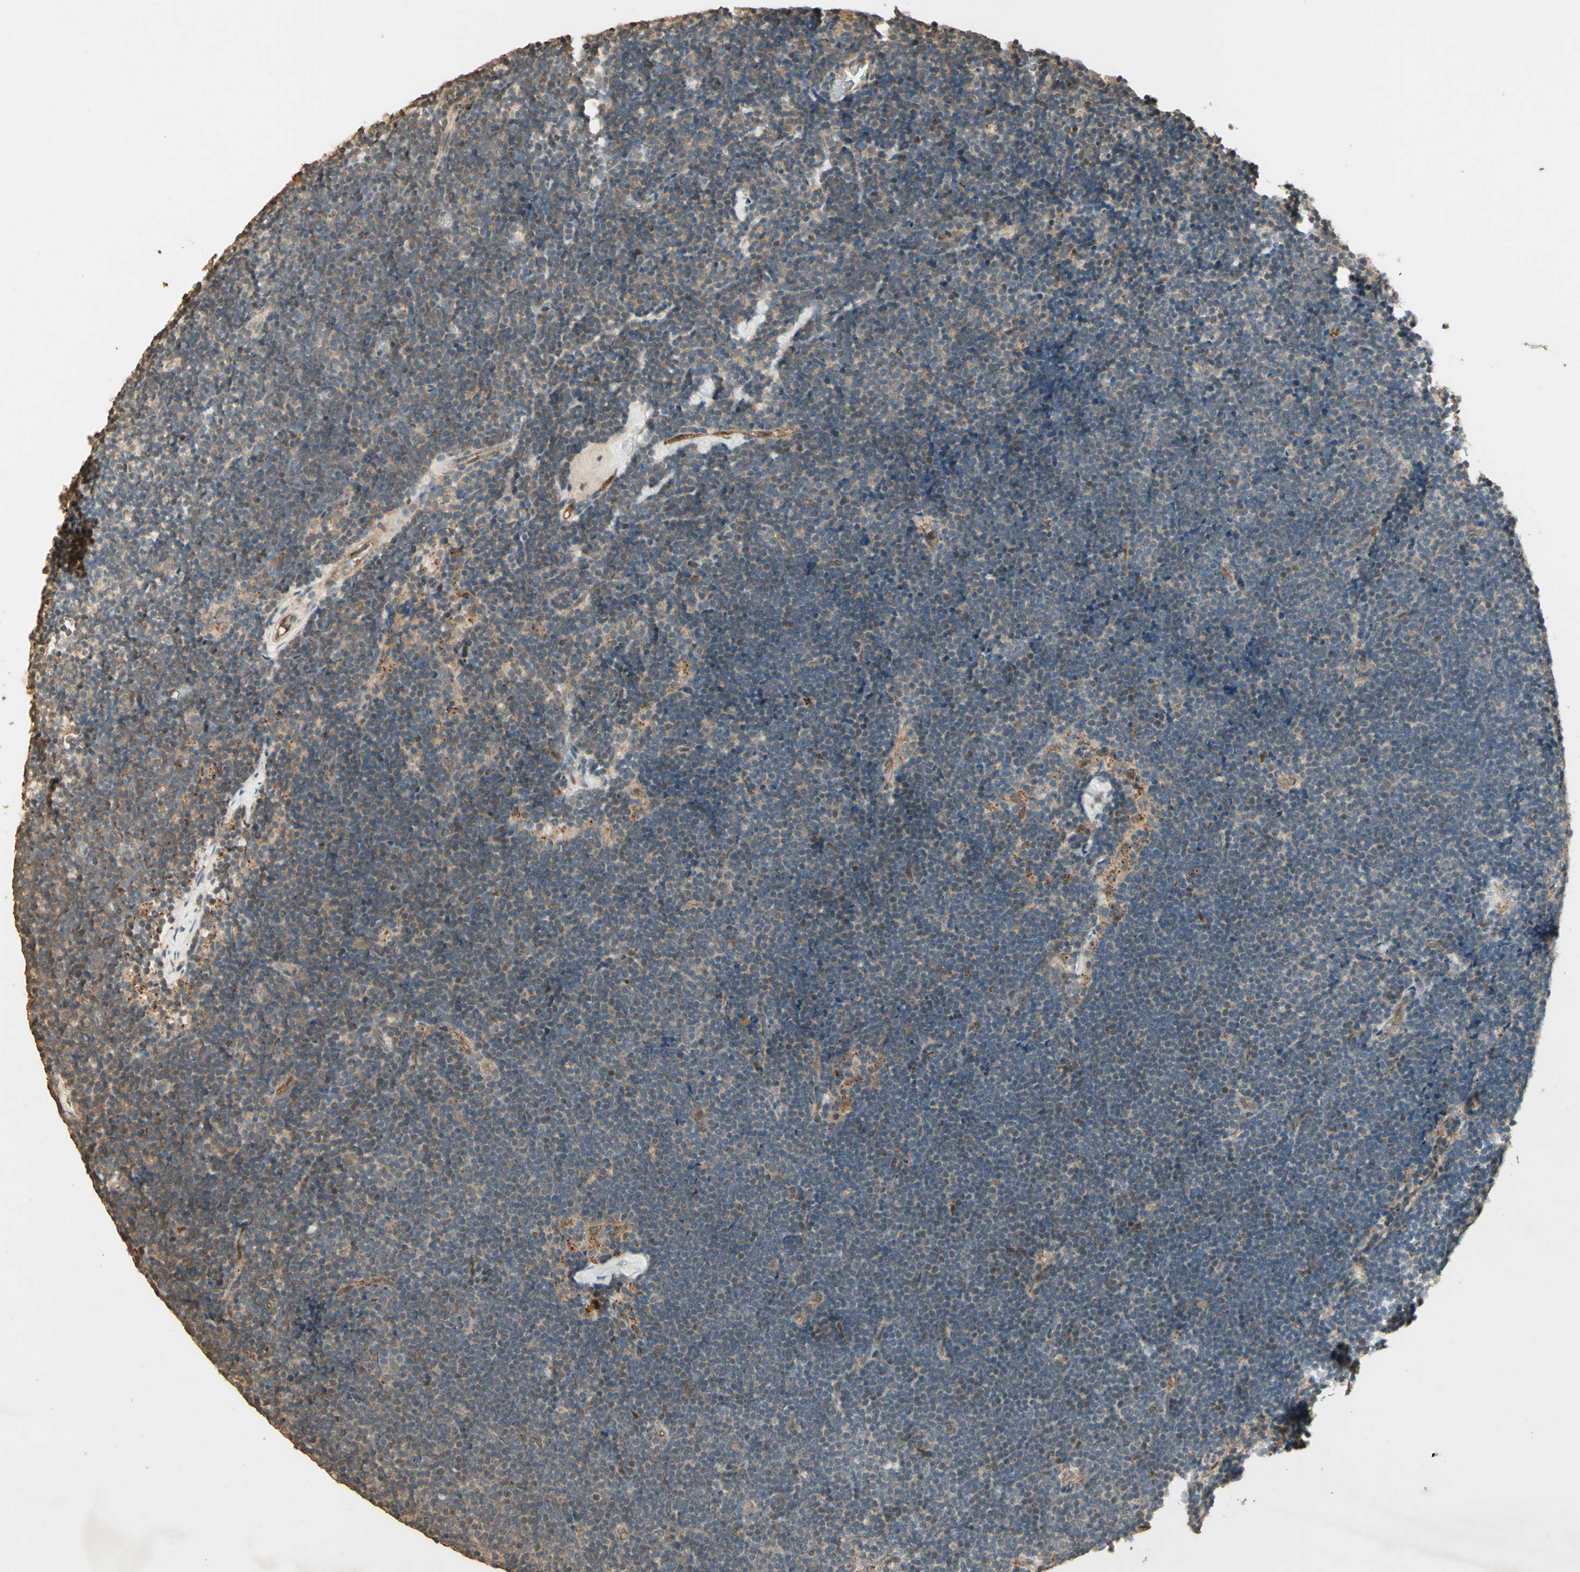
{"staining": {"intensity": "weak", "quantity": ">75%", "location": "cytoplasmic/membranous"}, "tissue": "lymph node", "cell_type": "Germinal center cells", "image_type": "normal", "snomed": [{"axis": "morphology", "description": "Normal tissue, NOS"}, {"axis": "topography", "description": "Lymph node"}], "caption": "Protein positivity by IHC exhibits weak cytoplasmic/membranous expression in about >75% of germinal center cells in unremarkable lymph node. The staining was performed using DAB (3,3'-diaminobenzidine), with brown indicating positive protein expression. Nuclei are stained blue with hematoxylin.", "gene": "SMAD9", "patient": {"sex": "male", "age": 63}}